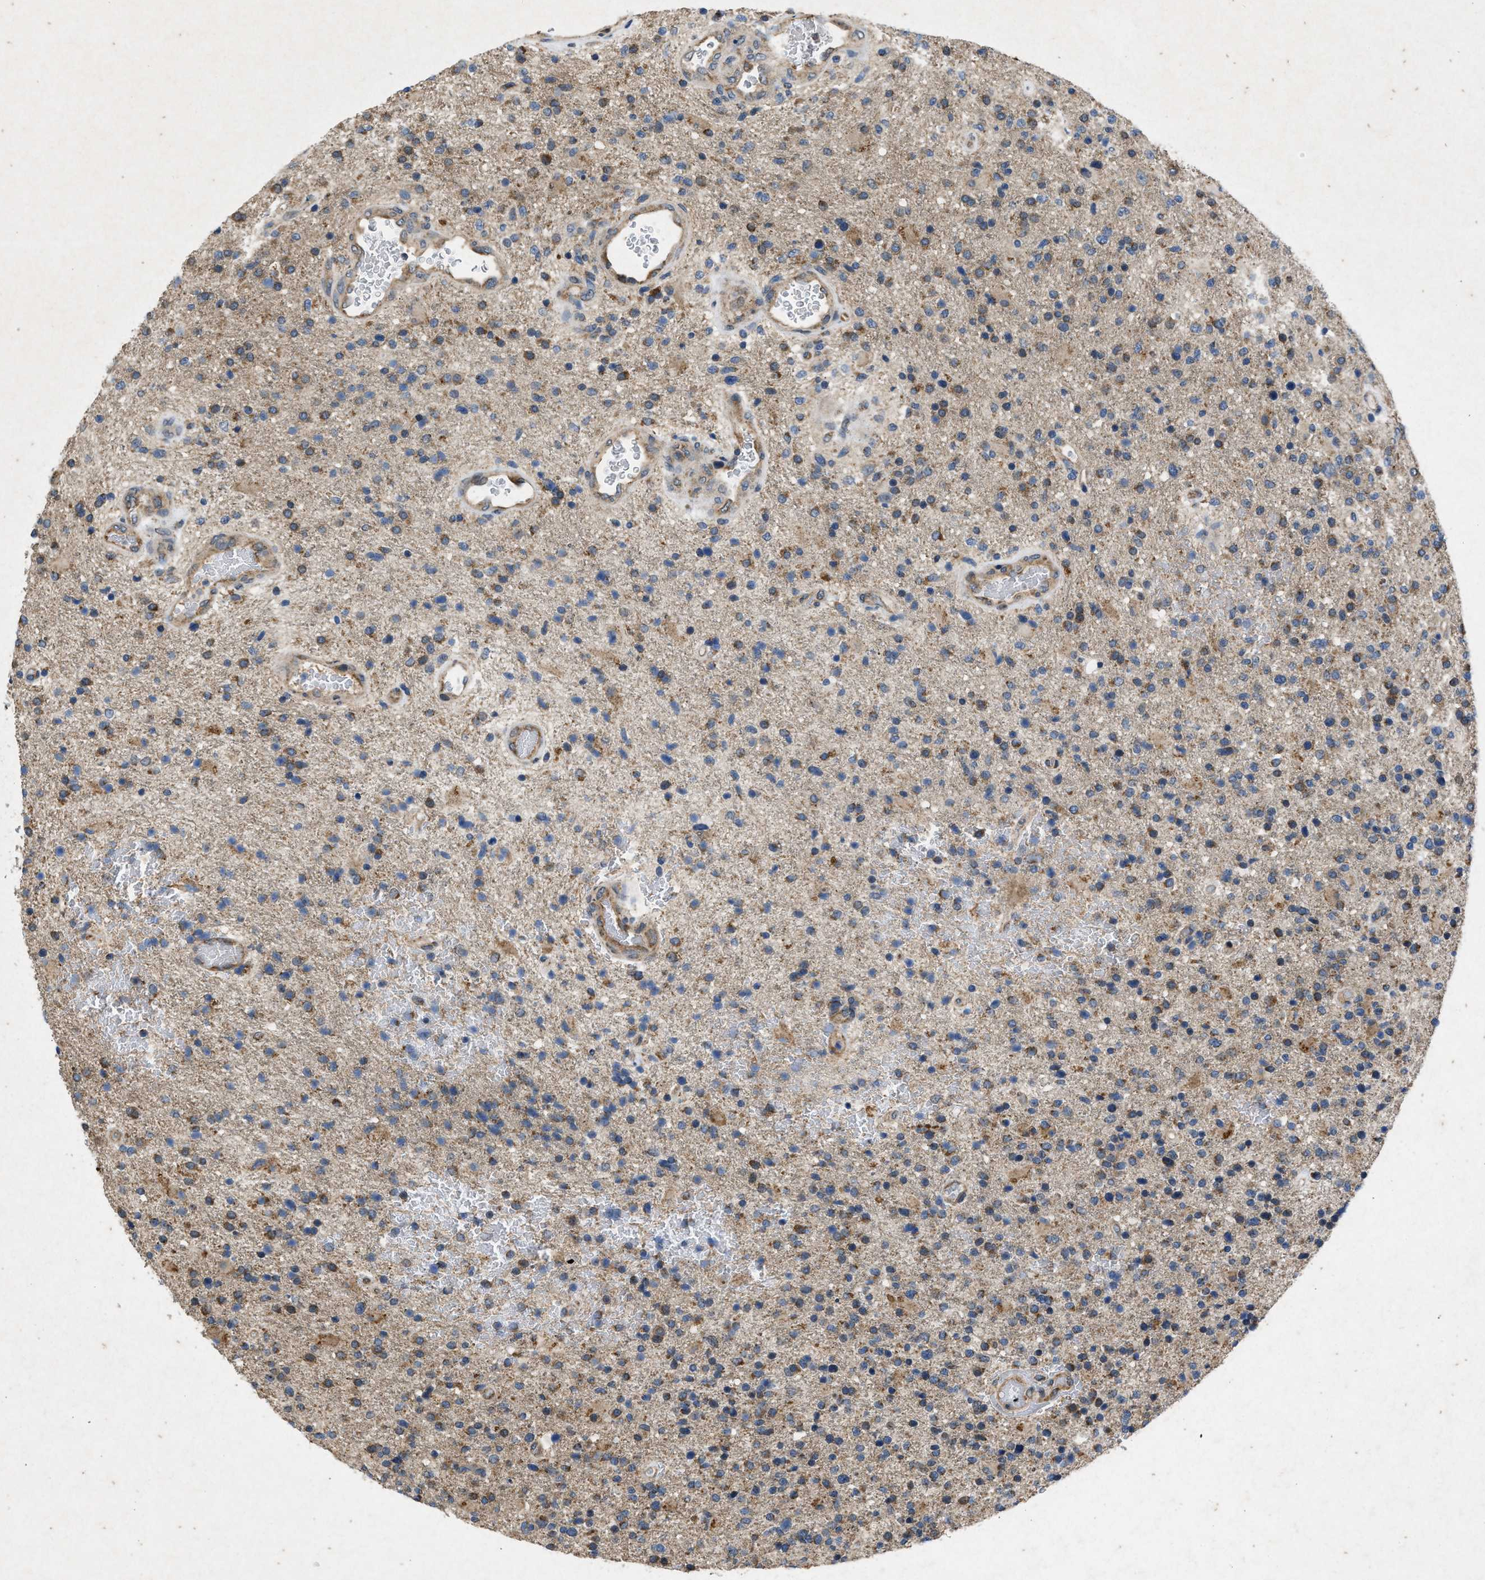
{"staining": {"intensity": "moderate", "quantity": ">75%", "location": "cytoplasmic/membranous"}, "tissue": "glioma", "cell_type": "Tumor cells", "image_type": "cancer", "snomed": [{"axis": "morphology", "description": "Glioma, malignant, High grade"}, {"axis": "topography", "description": "Brain"}], "caption": "About >75% of tumor cells in human glioma exhibit moderate cytoplasmic/membranous protein positivity as visualized by brown immunohistochemical staining.", "gene": "PRKG2", "patient": {"sex": "male", "age": 72}}